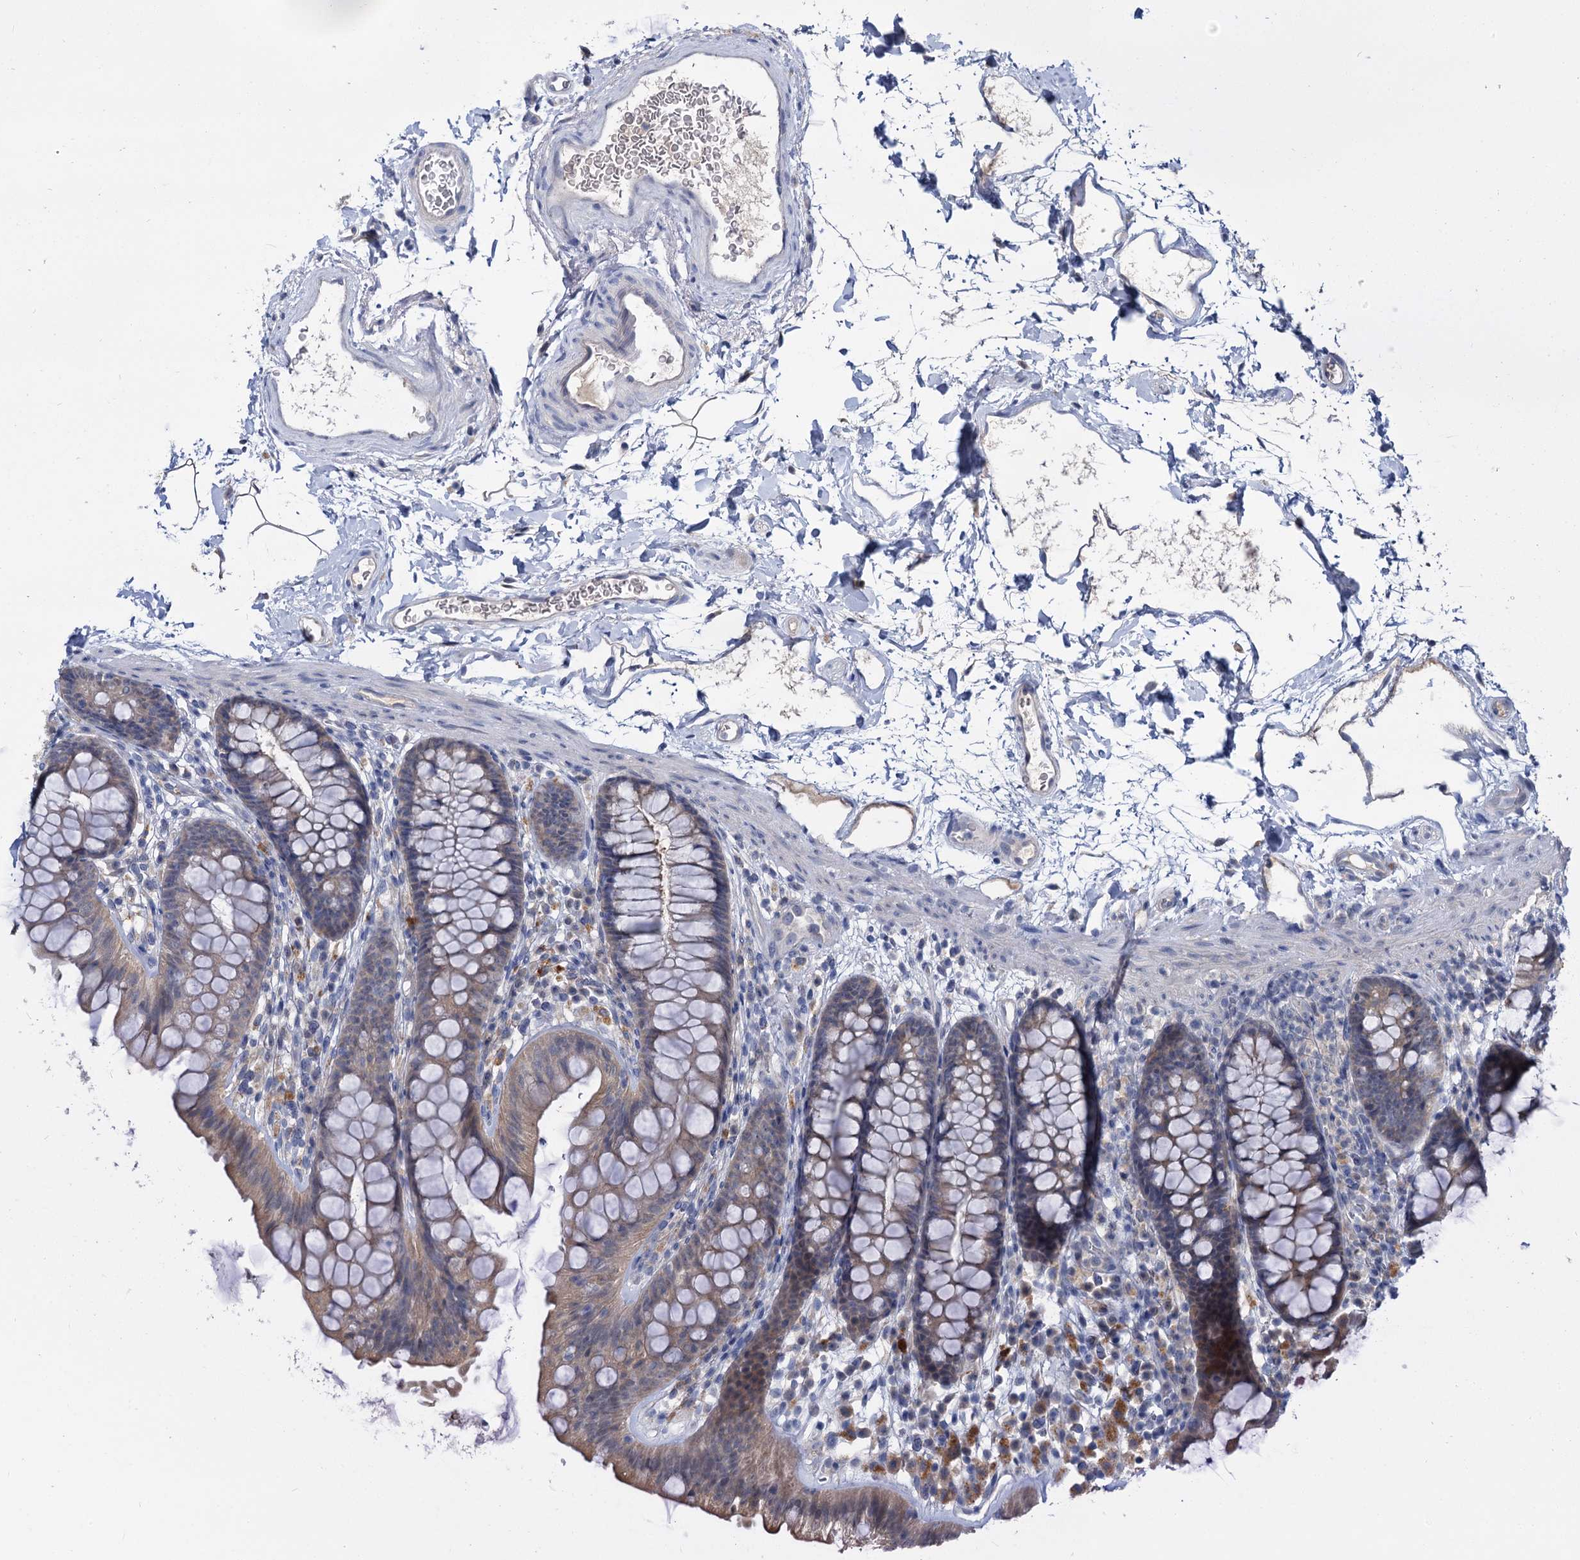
{"staining": {"intensity": "negative", "quantity": "none", "location": "none"}, "tissue": "colon", "cell_type": "Endothelial cells", "image_type": "normal", "snomed": [{"axis": "morphology", "description": "Normal tissue, NOS"}, {"axis": "topography", "description": "Colon"}], "caption": "A high-resolution photomicrograph shows immunohistochemistry (IHC) staining of unremarkable colon, which displays no significant expression in endothelial cells.", "gene": "ANKRD42", "patient": {"sex": "female", "age": 62}}